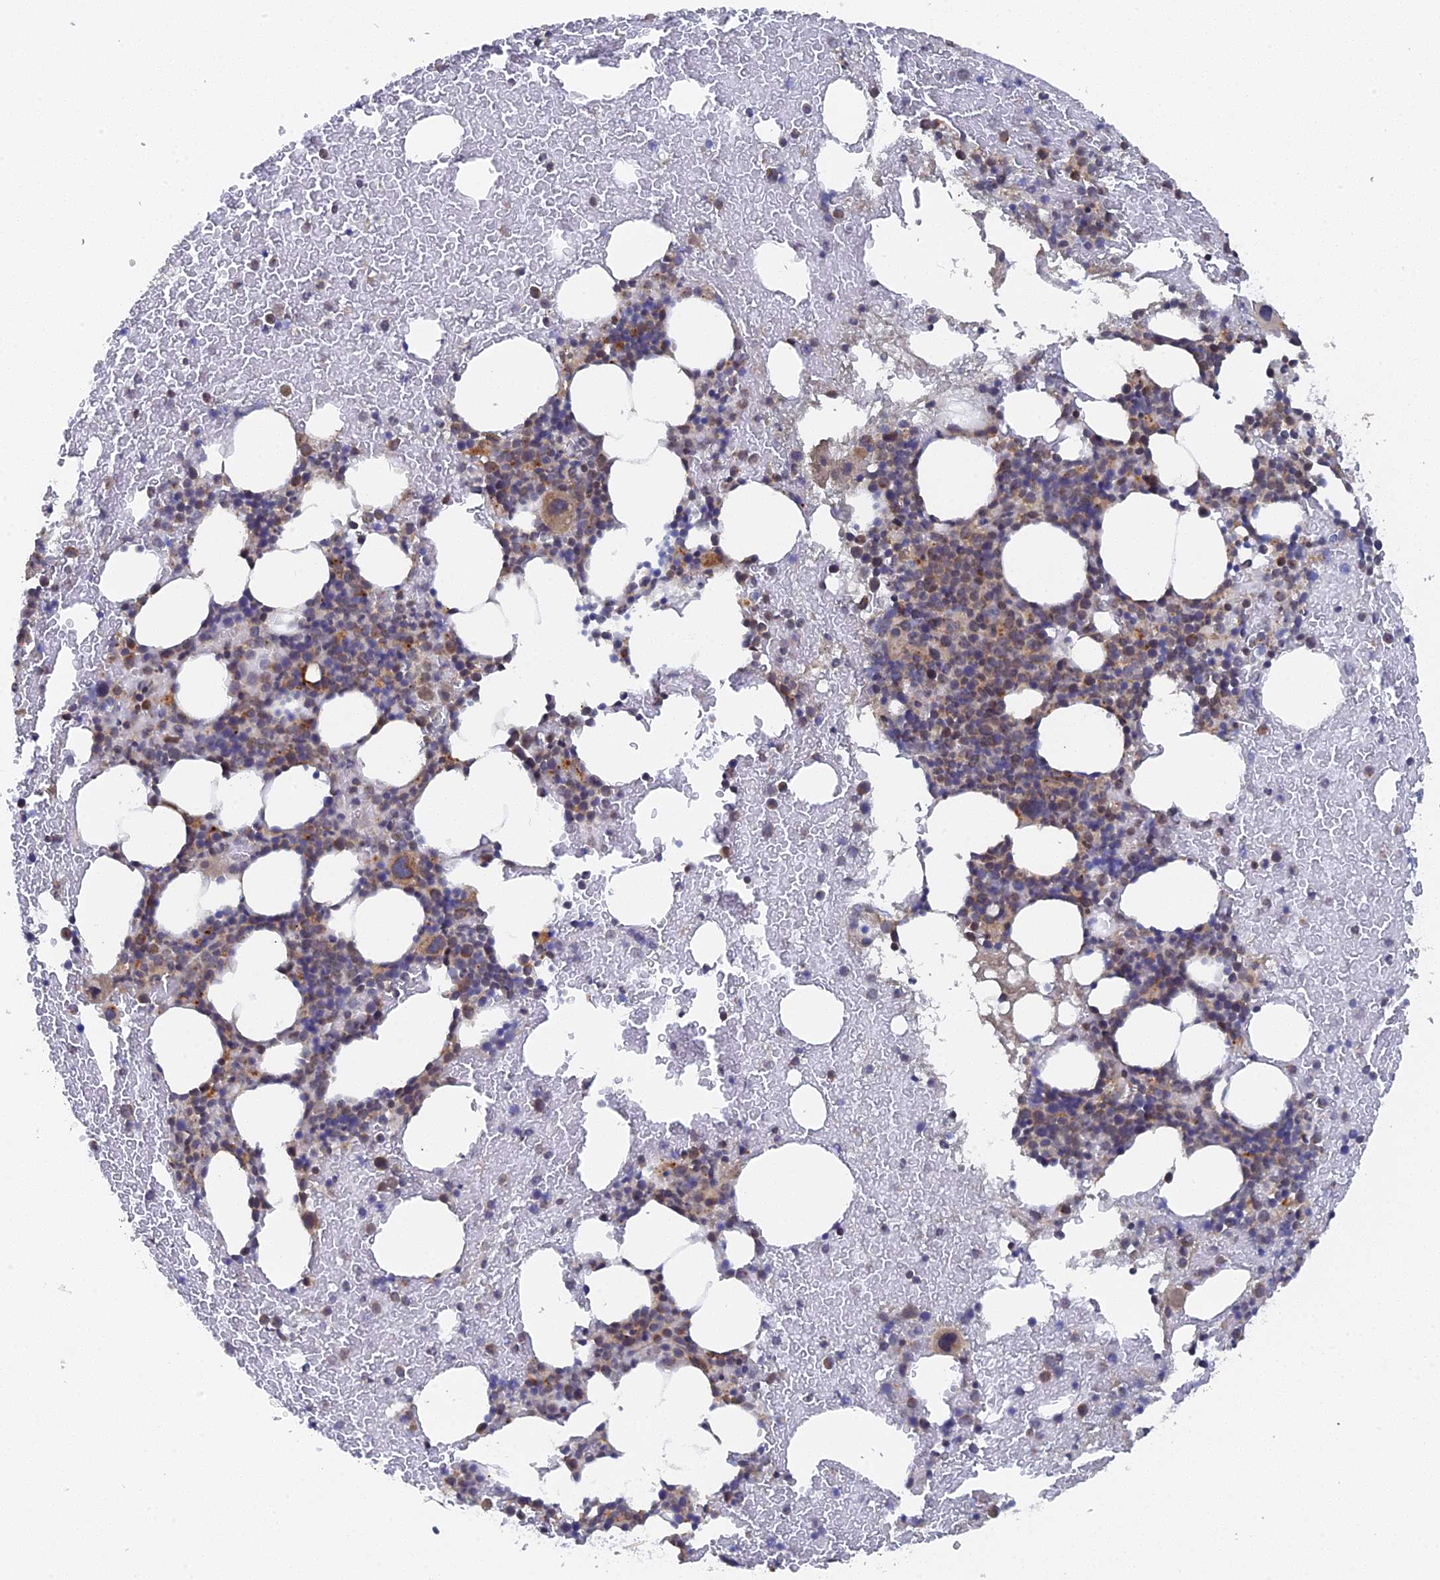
{"staining": {"intensity": "moderate", "quantity": "<25%", "location": "cytoplasmic/membranous"}, "tissue": "bone marrow", "cell_type": "Hematopoietic cells", "image_type": "normal", "snomed": [{"axis": "morphology", "description": "Normal tissue, NOS"}, {"axis": "topography", "description": "Bone marrow"}], "caption": "Immunohistochemistry (IHC) photomicrograph of normal human bone marrow stained for a protein (brown), which shows low levels of moderate cytoplasmic/membranous staining in about <25% of hematopoietic cells.", "gene": "MIGA2", "patient": {"sex": "male", "age": 57}}